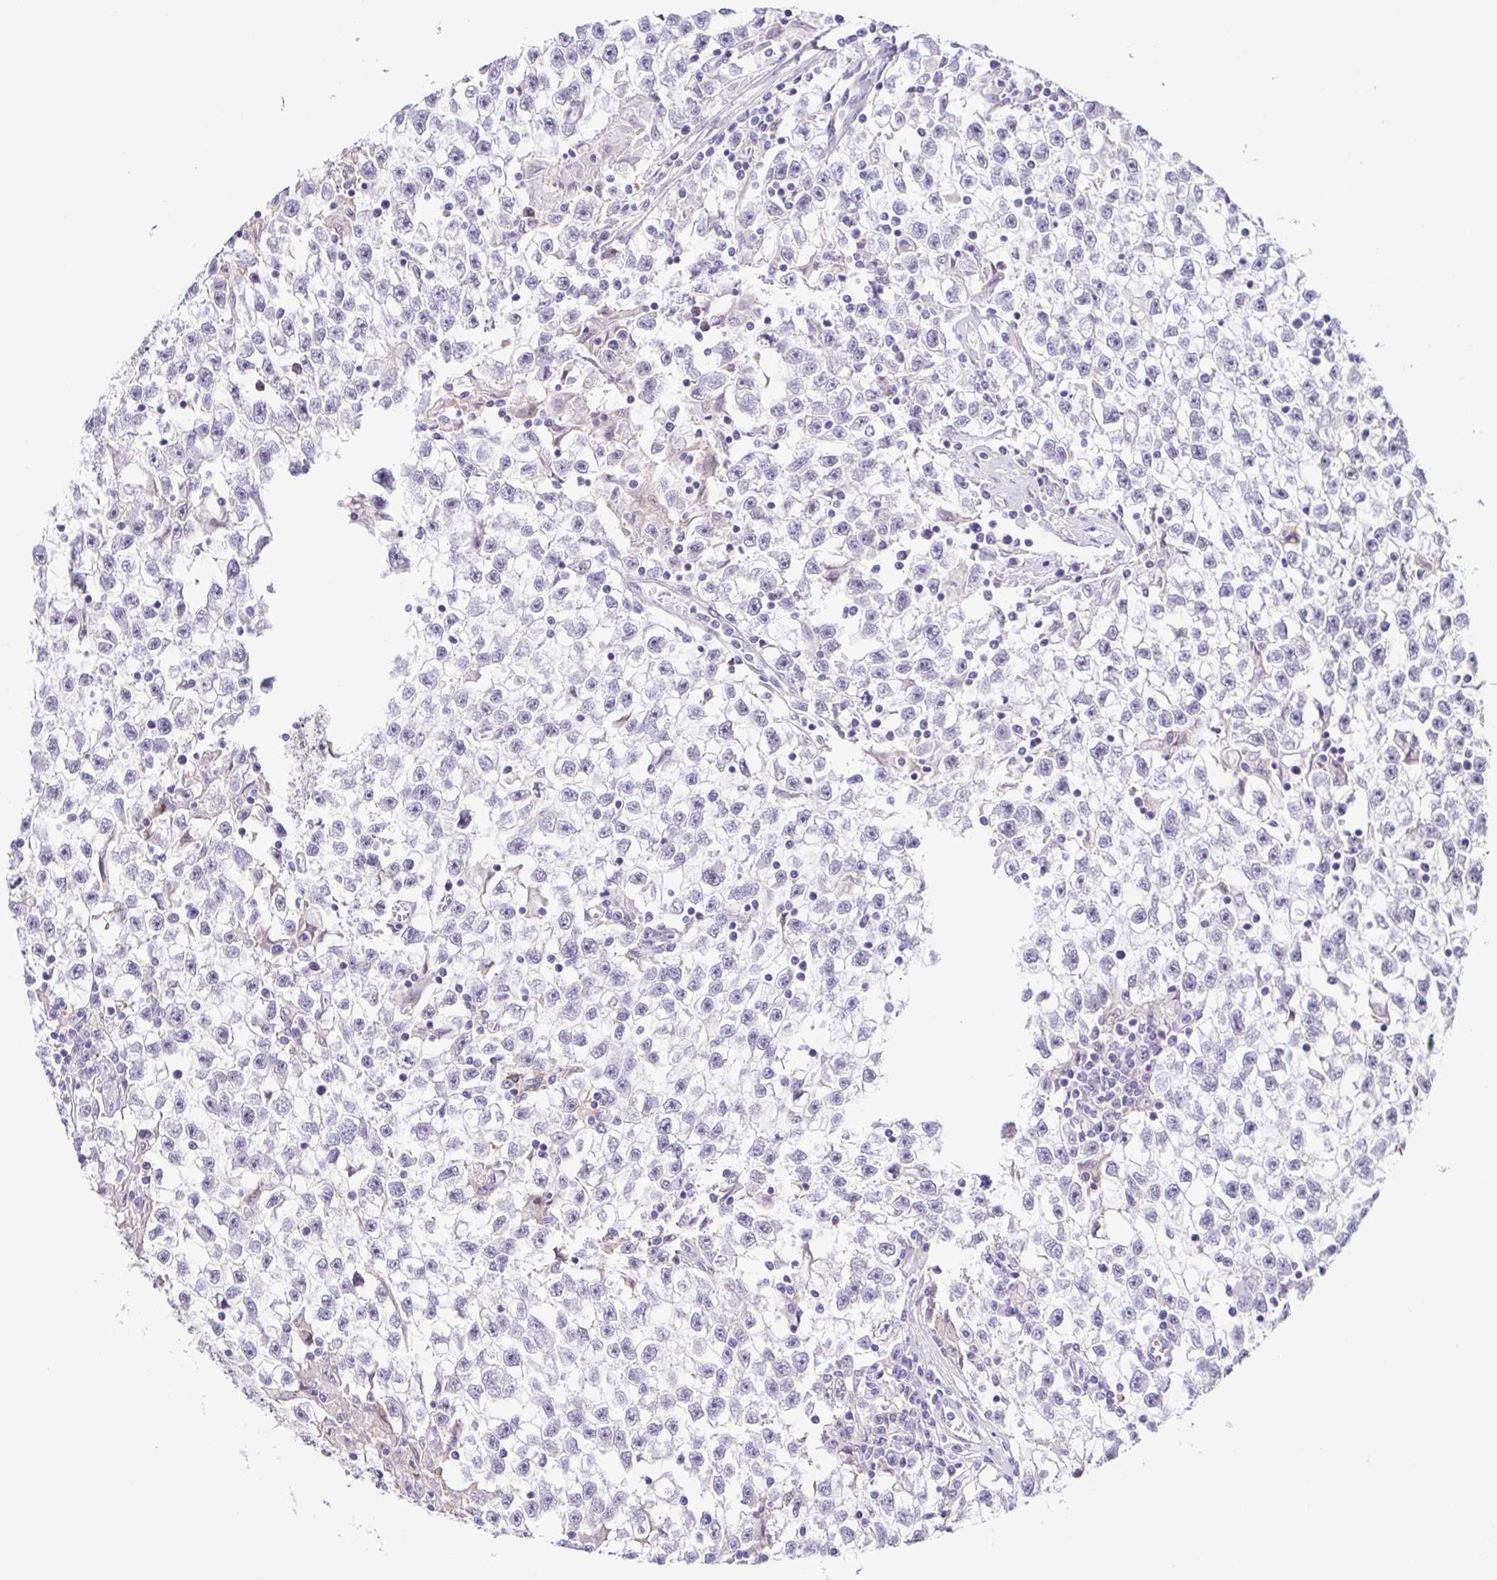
{"staining": {"intensity": "negative", "quantity": "none", "location": "none"}, "tissue": "testis cancer", "cell_type": "Tumor cells", "image_type": "cancer", "snomed": [{"axis": "morphology", "description": "Seminoma, NOS"}, {"axis": "topography", "description": "Testis"}], "caption": "DAB (3,3'-diaminobenzidine) immunohistochemical staining of human testis cancer (seminoma) displays no significant expression in tumor cells. (DAB (3,3'-diaminobenzidine) immunohistochemistry (IHC) with hematoxylin counter stain).", "gene": "TERT", "patient": {"sex": "male", "age": 31}}